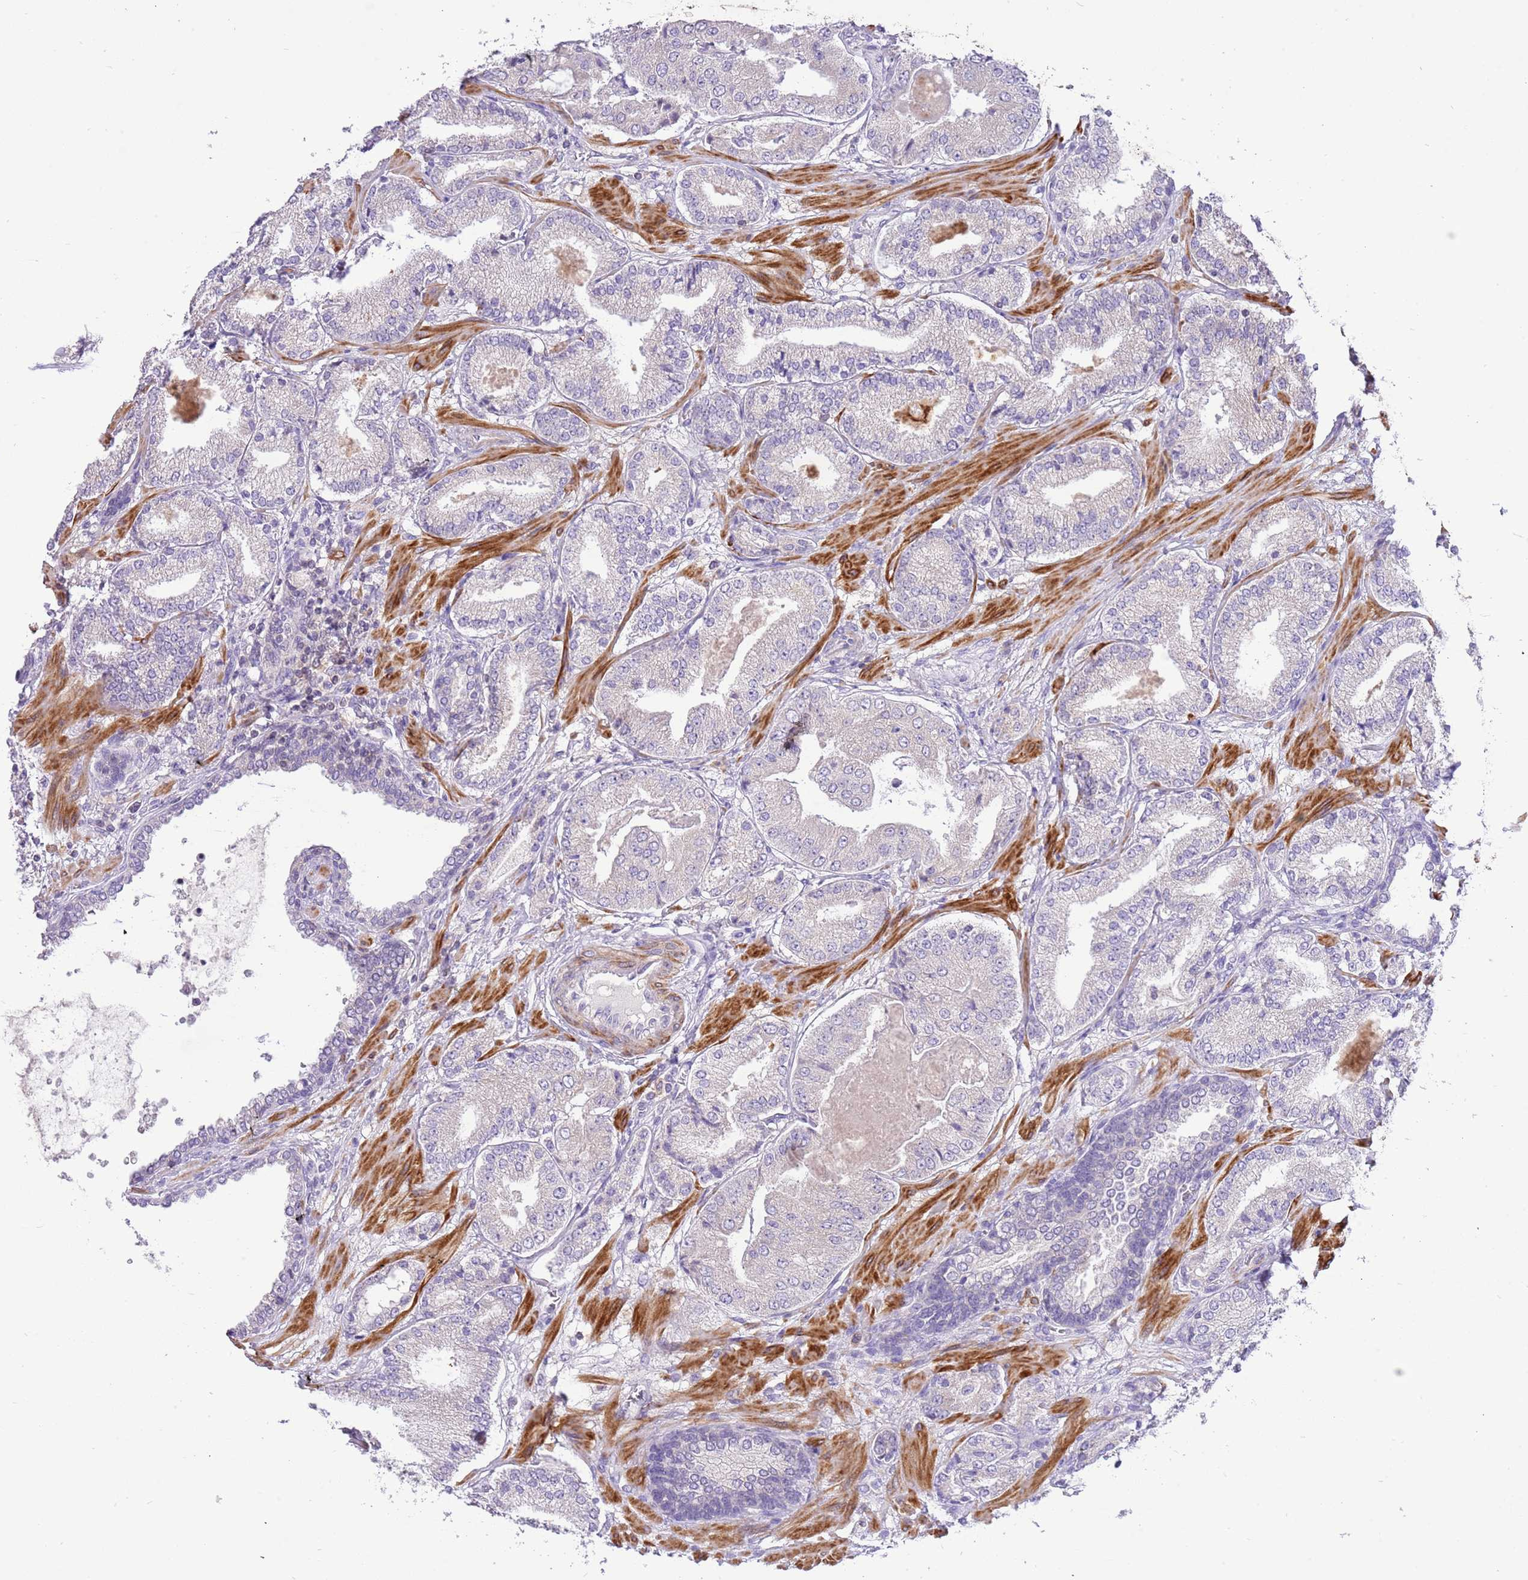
{"staining": {"intensity": "negative", "quantity": "none", "location": "none"}, "tissue": "prostate cancer", "cell_type": "Tumor cells", "image_type": "cancer", "snomed": [{"axis": "morphology", "description": "Adenocarcinoma, High grade"}, {"axis": "topography", "description": "Prostate"}], "caption": "DAB immunohistochemical staining of human prostate adenocarcinoma (high-grade) reveals no significant staining in tumor cells.", "gene": "GLCE", "patient": {"sex": "male", "age": 63}}